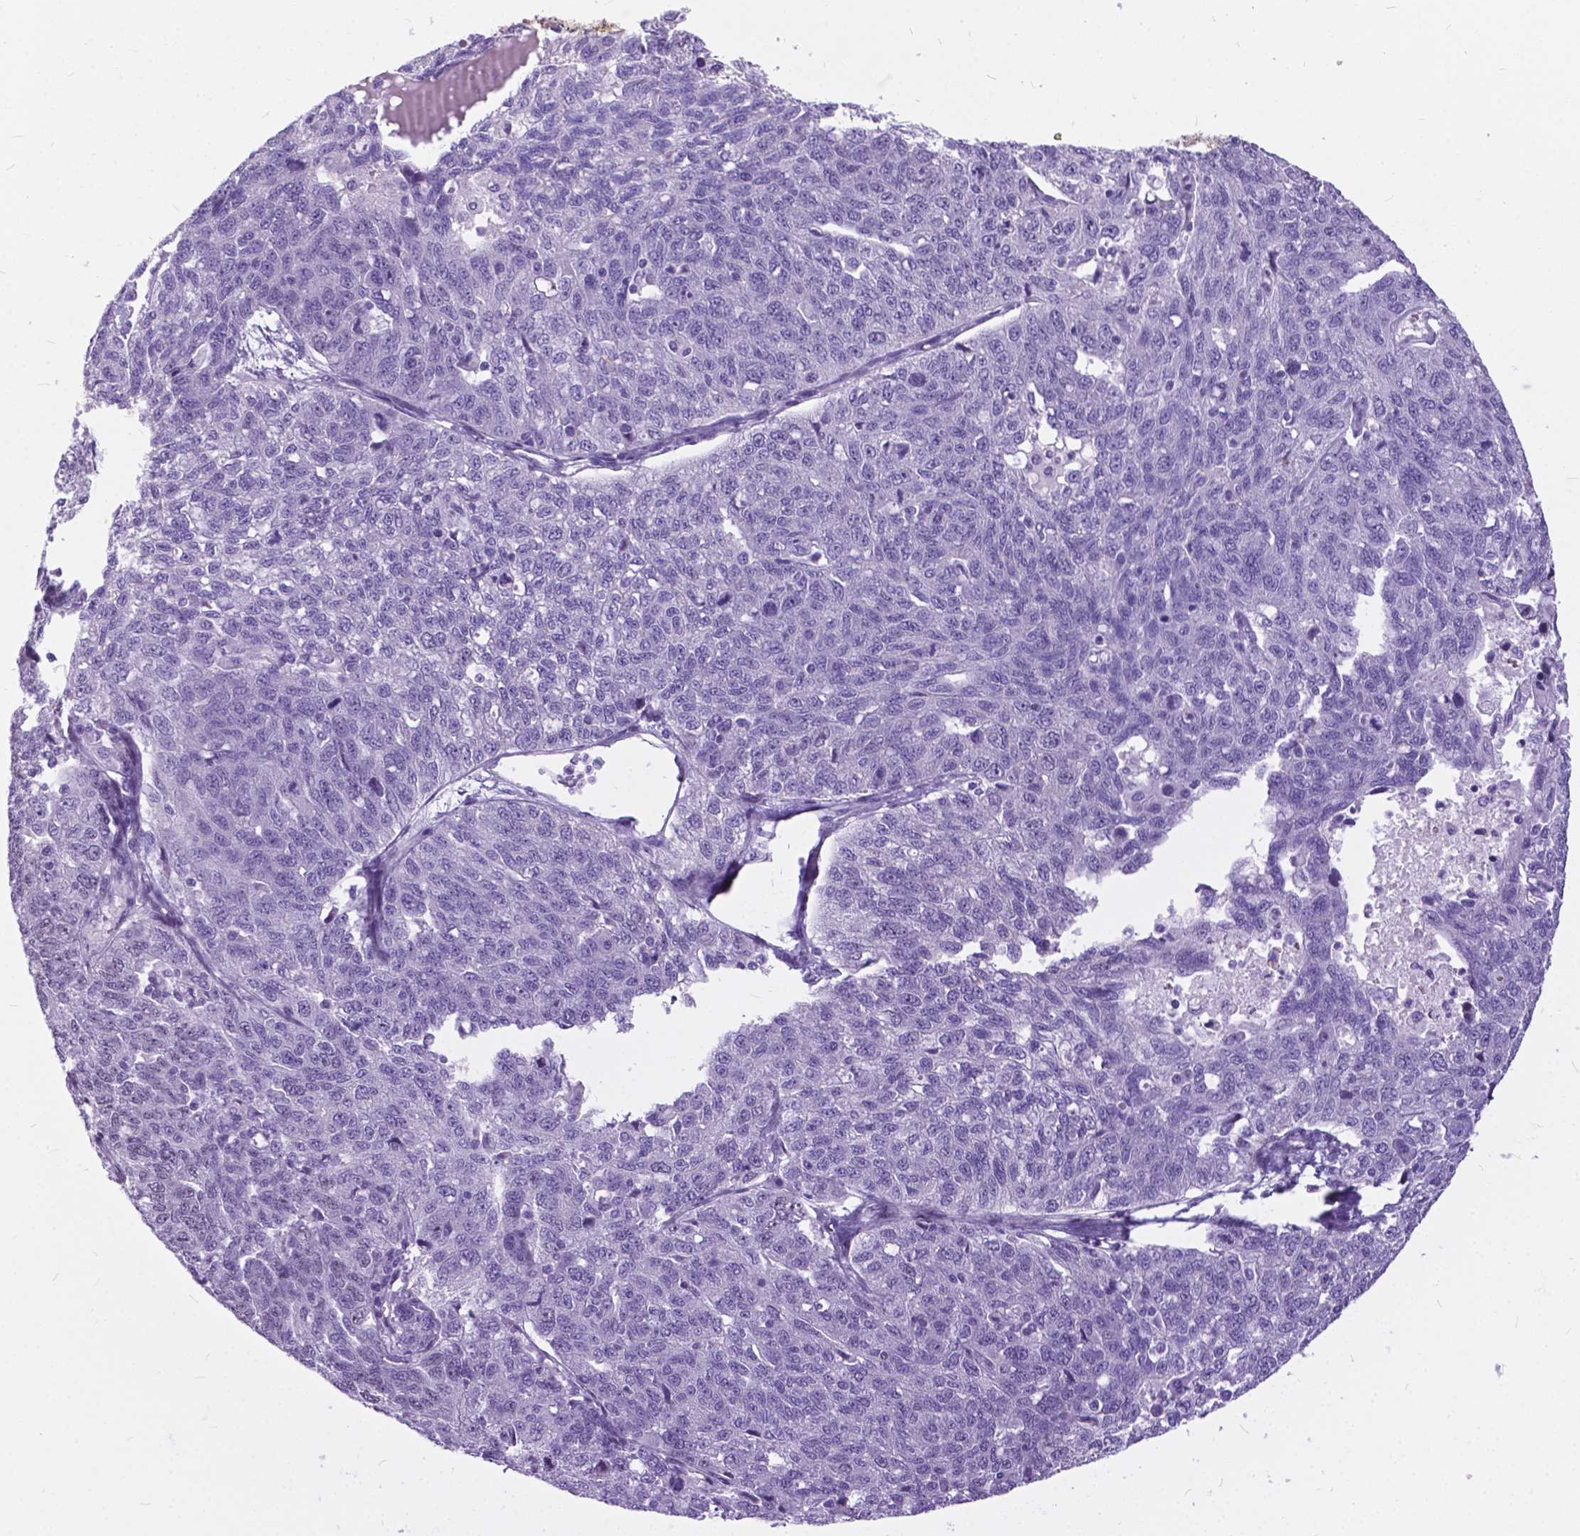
{"staining": {"intensity": "negative", "quantity": "none", "location": "none"}, "tissue": "ovarian cancer", "cell_type": "Tumor cells", "image_type": "cancer", "snomed": [{"axis": "morphology", "description": "Cystadenocarcinoma, serous, NOS"}, {"axis": "topography", "description": "Ovary"}], "caption": "The micrograph reveals no staining of tumor cells in serous cystadenocarcinoma (ovarian).", "gene": "BSND", "patient": {"sex": "female", "age": 71}}